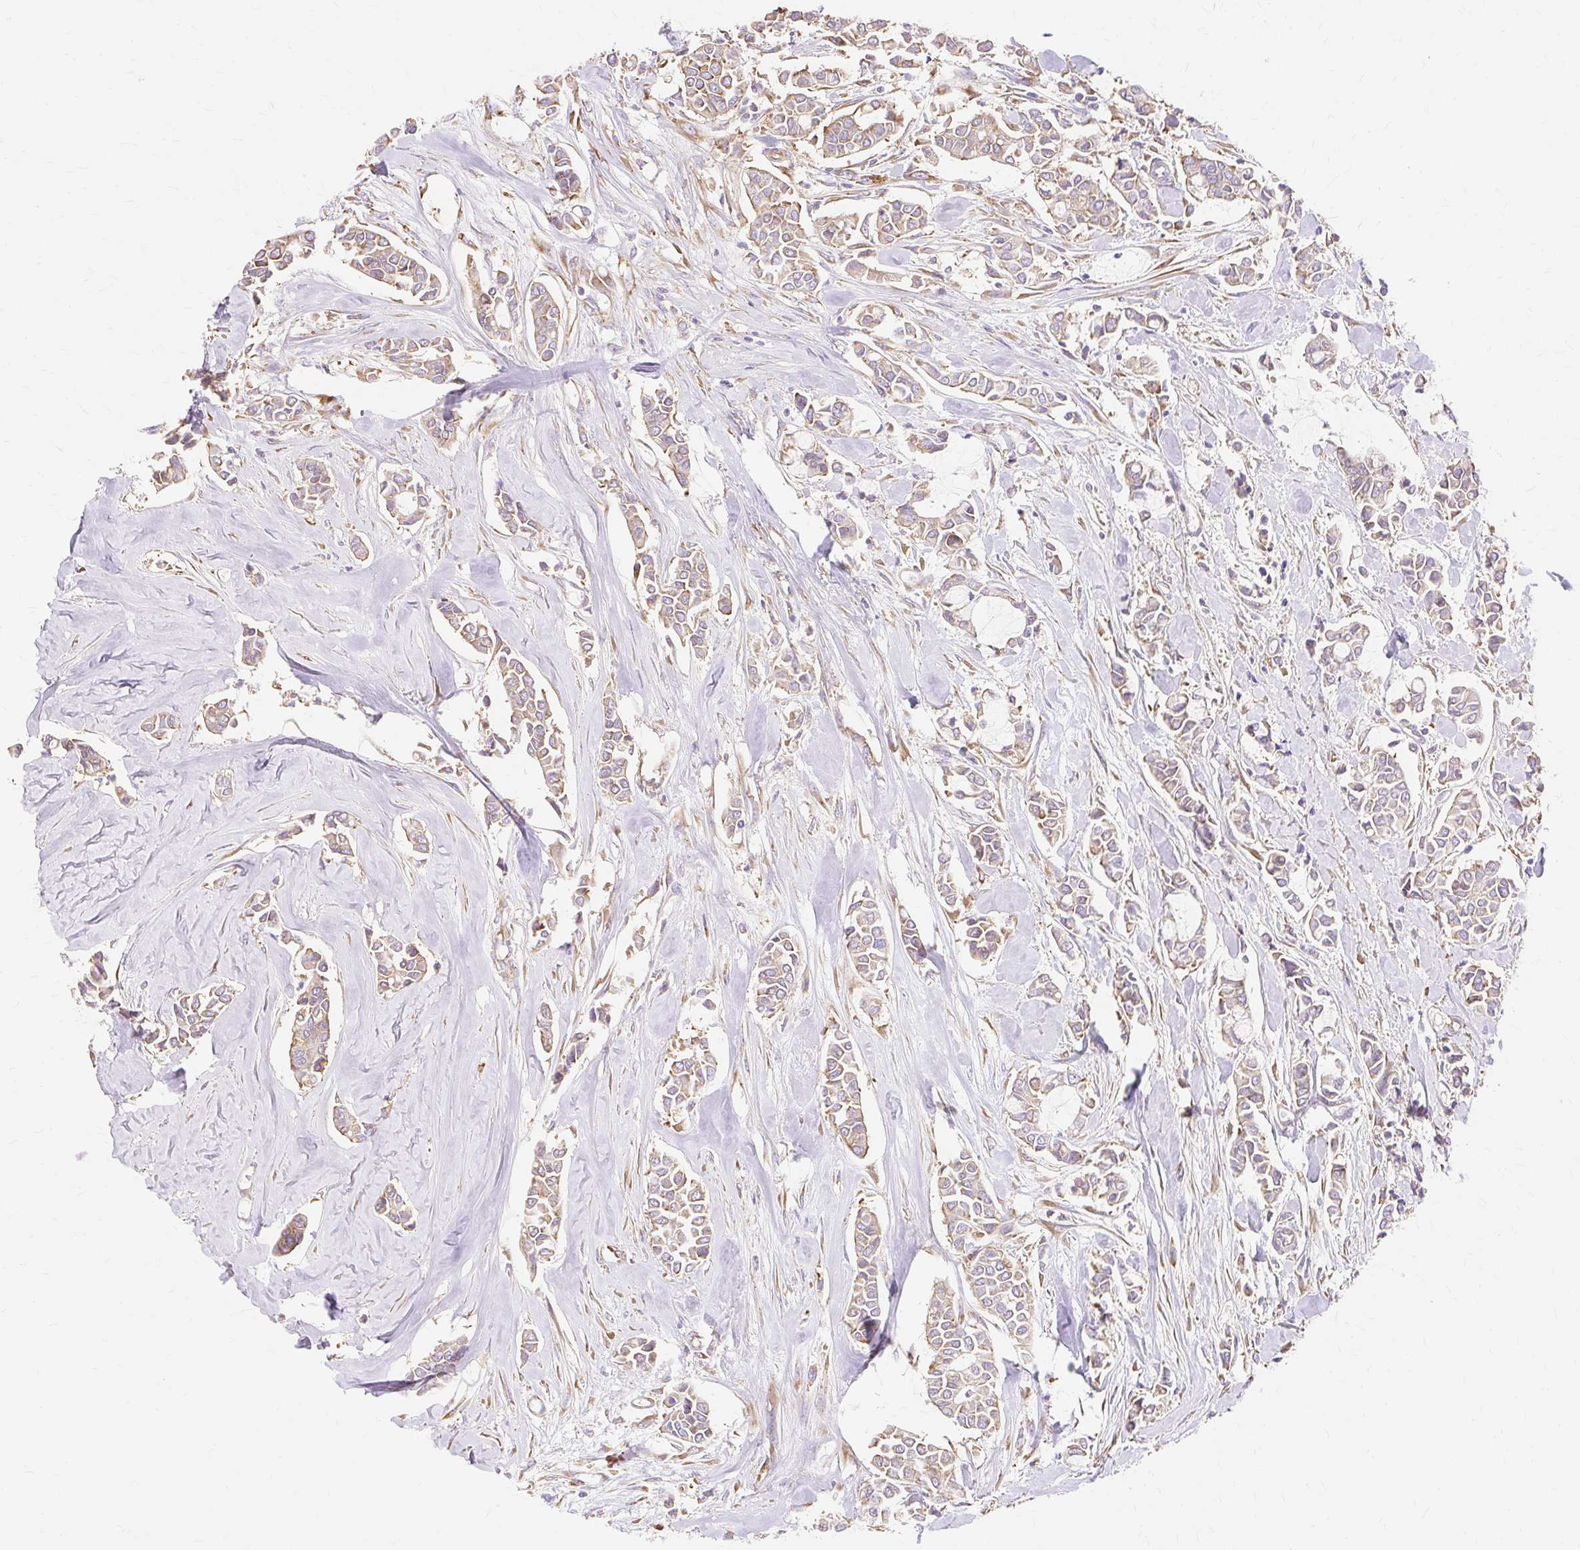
{"staining": {"intensity": "weak", "quantity": ">75%", "location": "cytoplasmic/membranous"}, "tissue": "breast cancer", "cell_type": "Tumor cells", "image_type": "cancer", "snomed": [{"axis": "morphology", "description": "Duct carcinoma"}, {"axis": "topography", "description": "Breast"}], "caption": "IHC of breast cancer (intraductal carcinoma) exhibits low levels of weak cytoplasmic/membranous expression in about >75% of tumor cells.", "gene": "RPS17", "patient": {"sex": "female", "age": 84}}